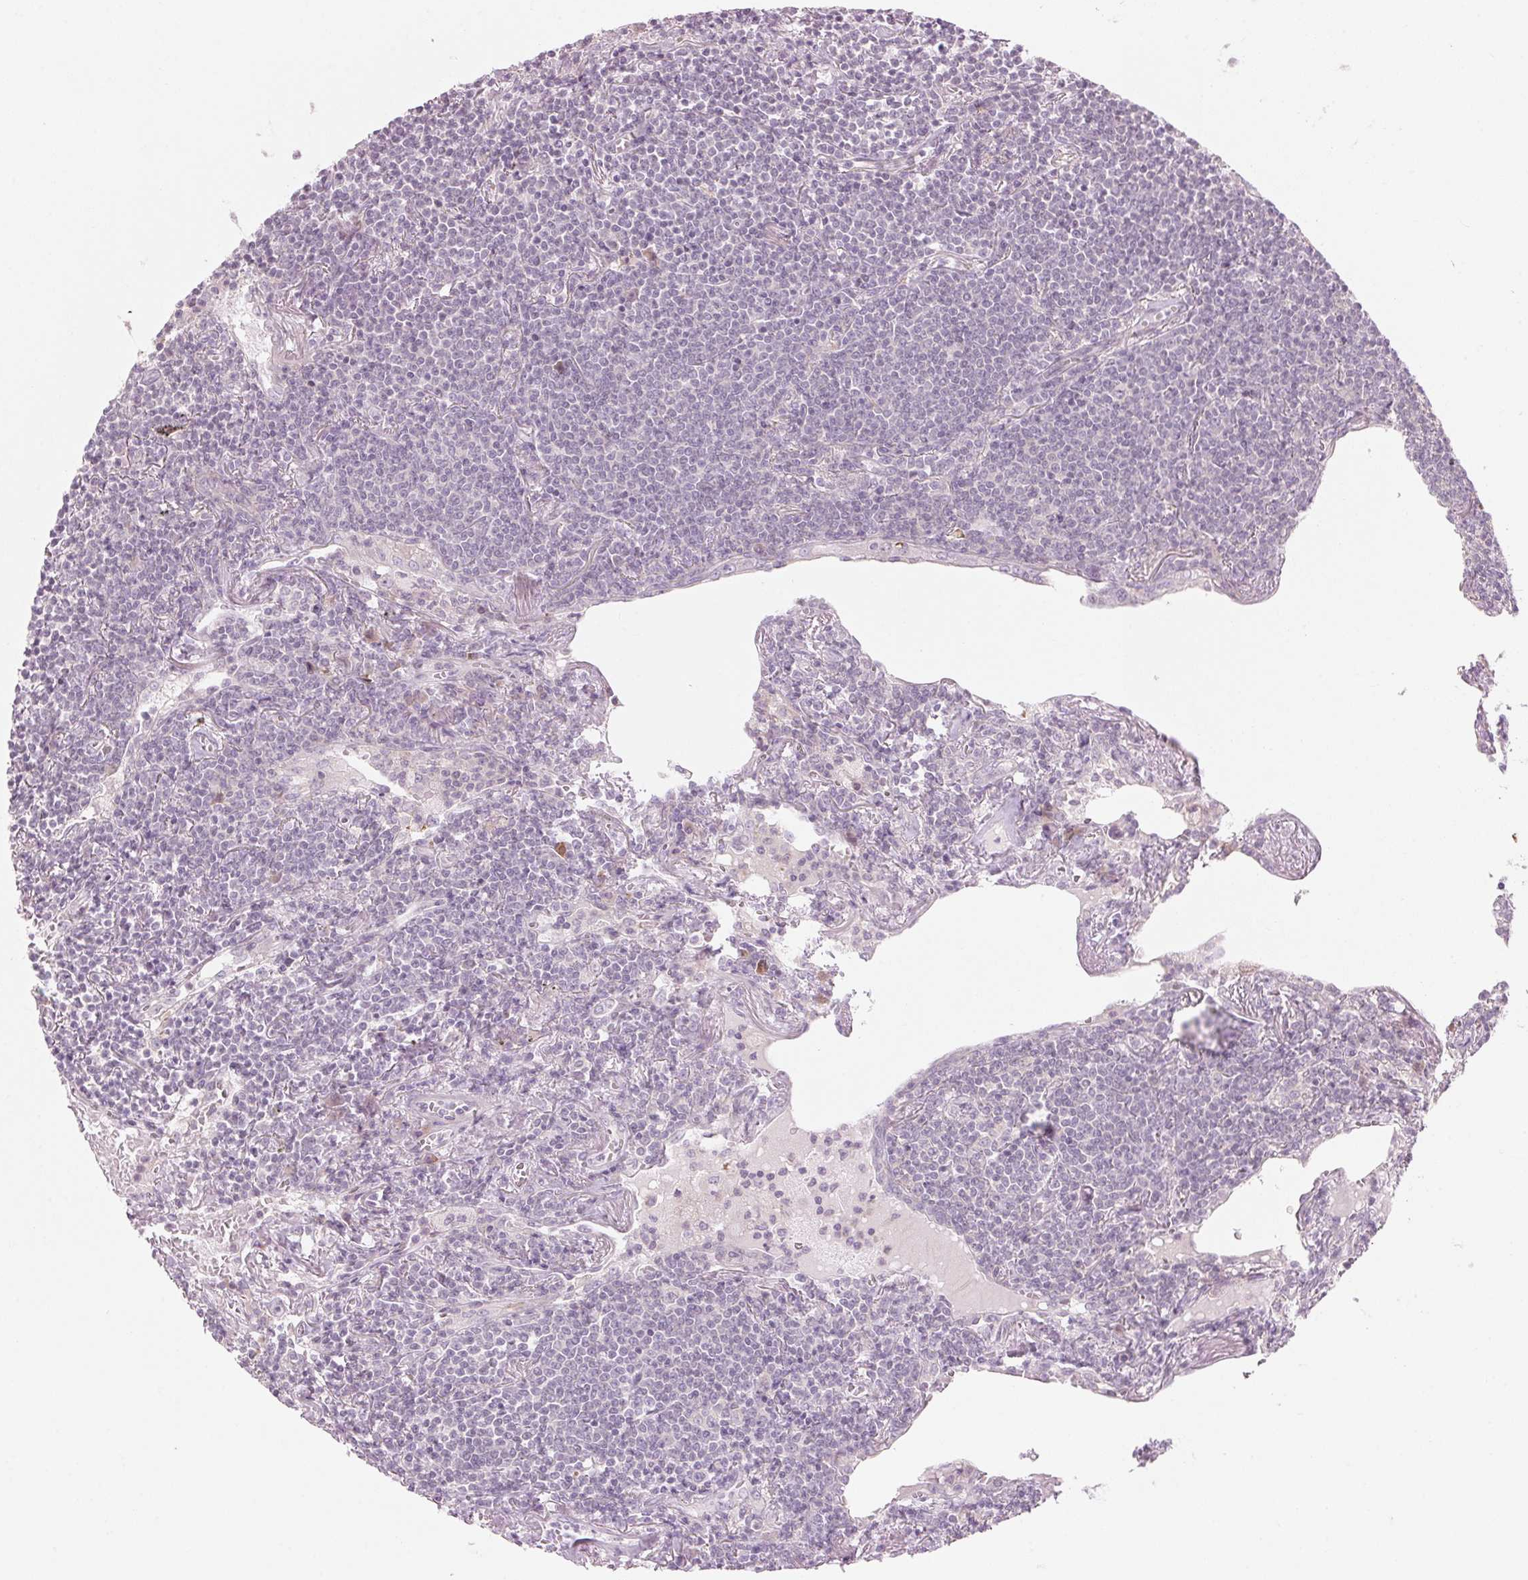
{"staining": {"intensity": "negative", "quantity": "none", "location": "none"}, "tissue": "lymphoma", "cell_type": "Tumor cells", "image_type": "cancer", "snomed": [{"axis": "morphology", "description": "Malignant lymphoma, non-Hodgkin's type, Low grade"}, {"axis": "topography", "description": "Lung"}], "caption": "A high-resolution photomicrograph shows immunohistochemistry (IHC) staining of malignant lymphoma, non-Hodgkin's type (low-grade), which exhibits no significant staining in tumor cells.", "gene": "GNMT", "patient": {"sex": "female", "age": 71}}